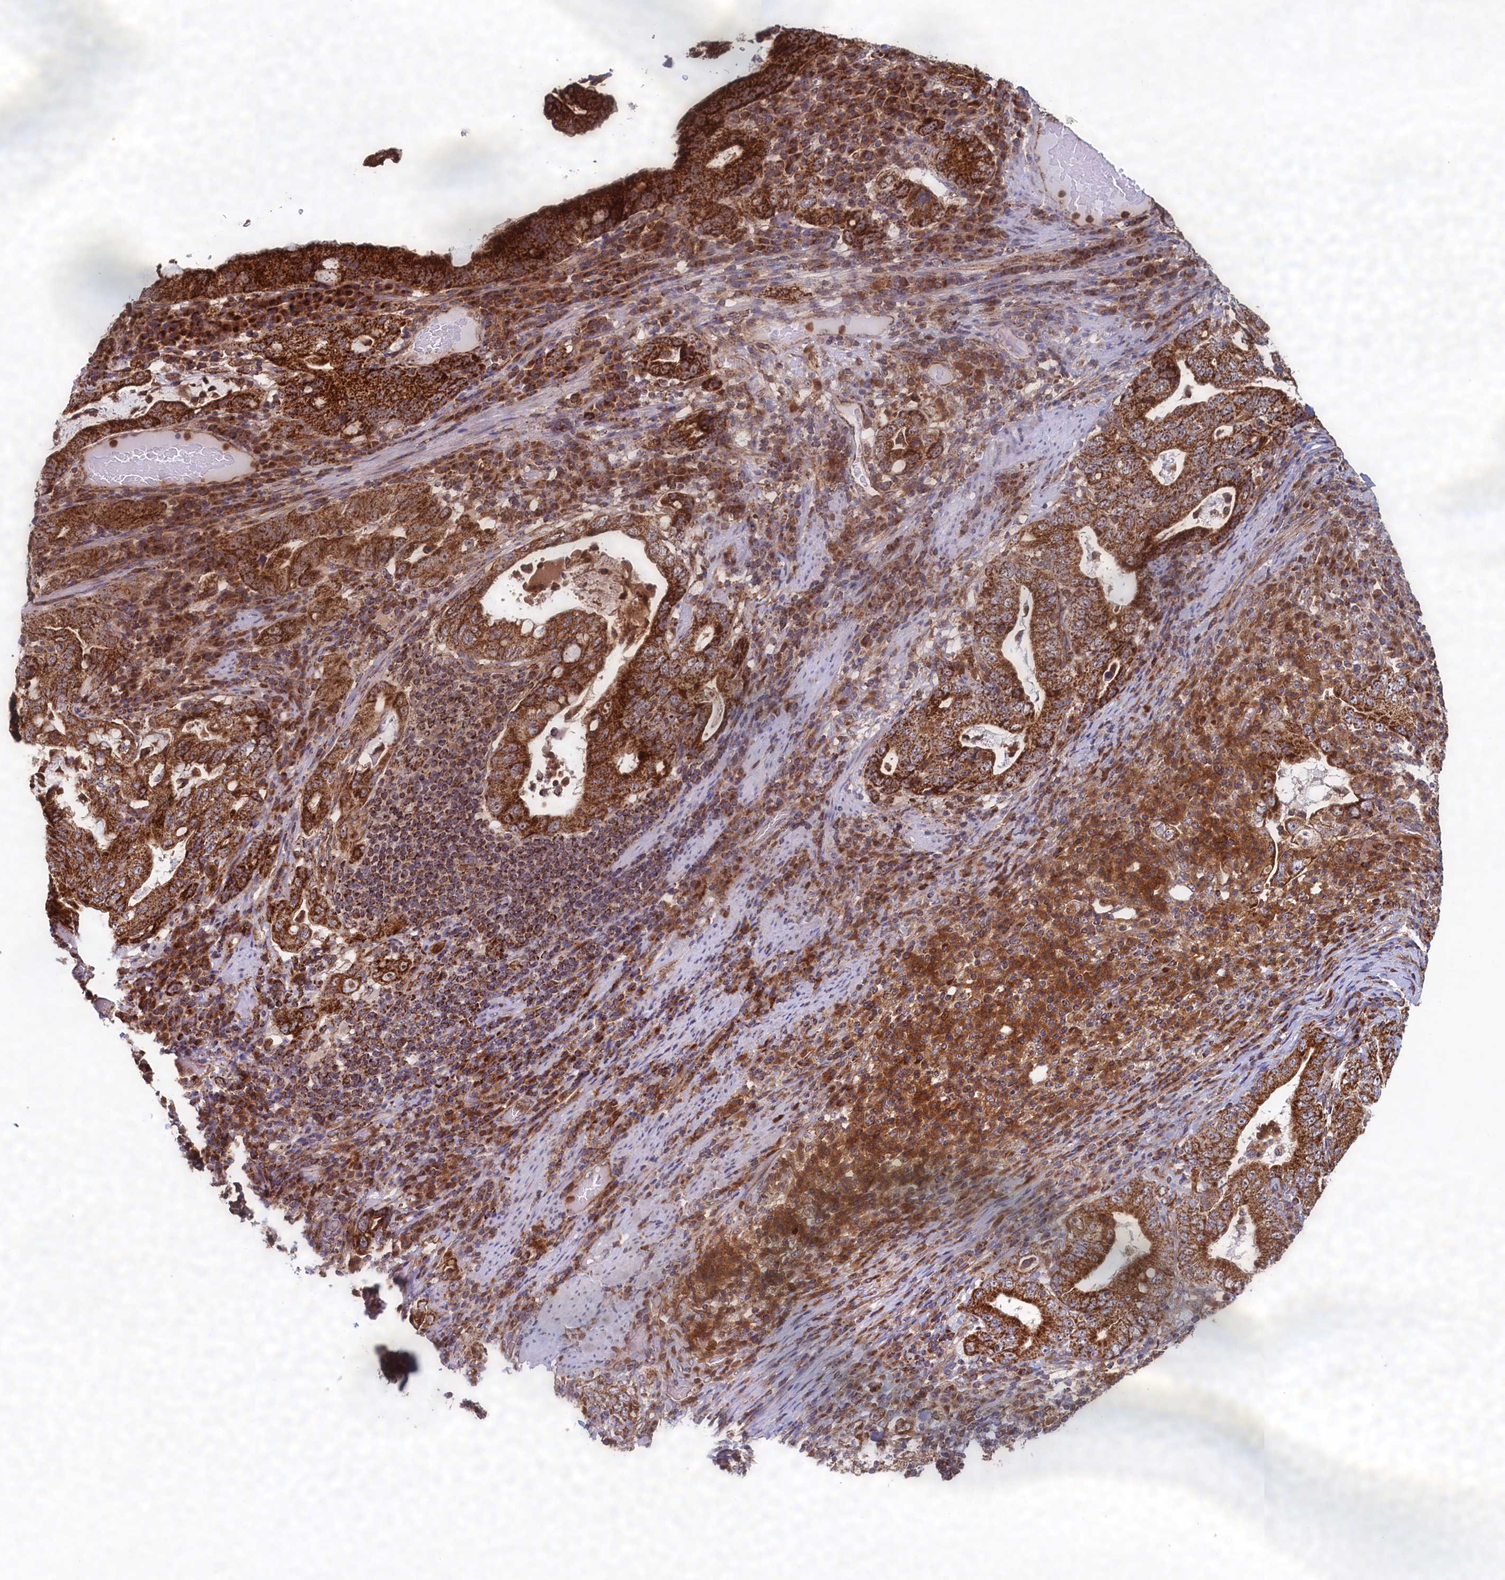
{"staining": {"intensity": "strong", "quantity": ">75%", "location": "cytoplasmic/membranous"}, "tissue": "stomach cancer", "cell_type": "Tumor cells", "image_type": "cancer", "snomed": [{"axis": "morphology", "description": "Normal tissue, NOS"}, {"axis": "morphology", "description": "Adenocarcinoma, NOS"}, {"axis": "topography", "description": "Esophagus"}, {"axis": "topography", "description": "Stomach, upper"}, {"axis": "topography", "description": "Peripheral nerve tissue"}], "caption": "DAB (3,3'-diaminobenzidine) immunohistochemical staining of human stomach cancer reveals strong cytoplasmic/membranous protein expression in approximately >75% of tumor cells.", "gene": "UBE3B", "patient": {"sex": "male", "age": 62}}